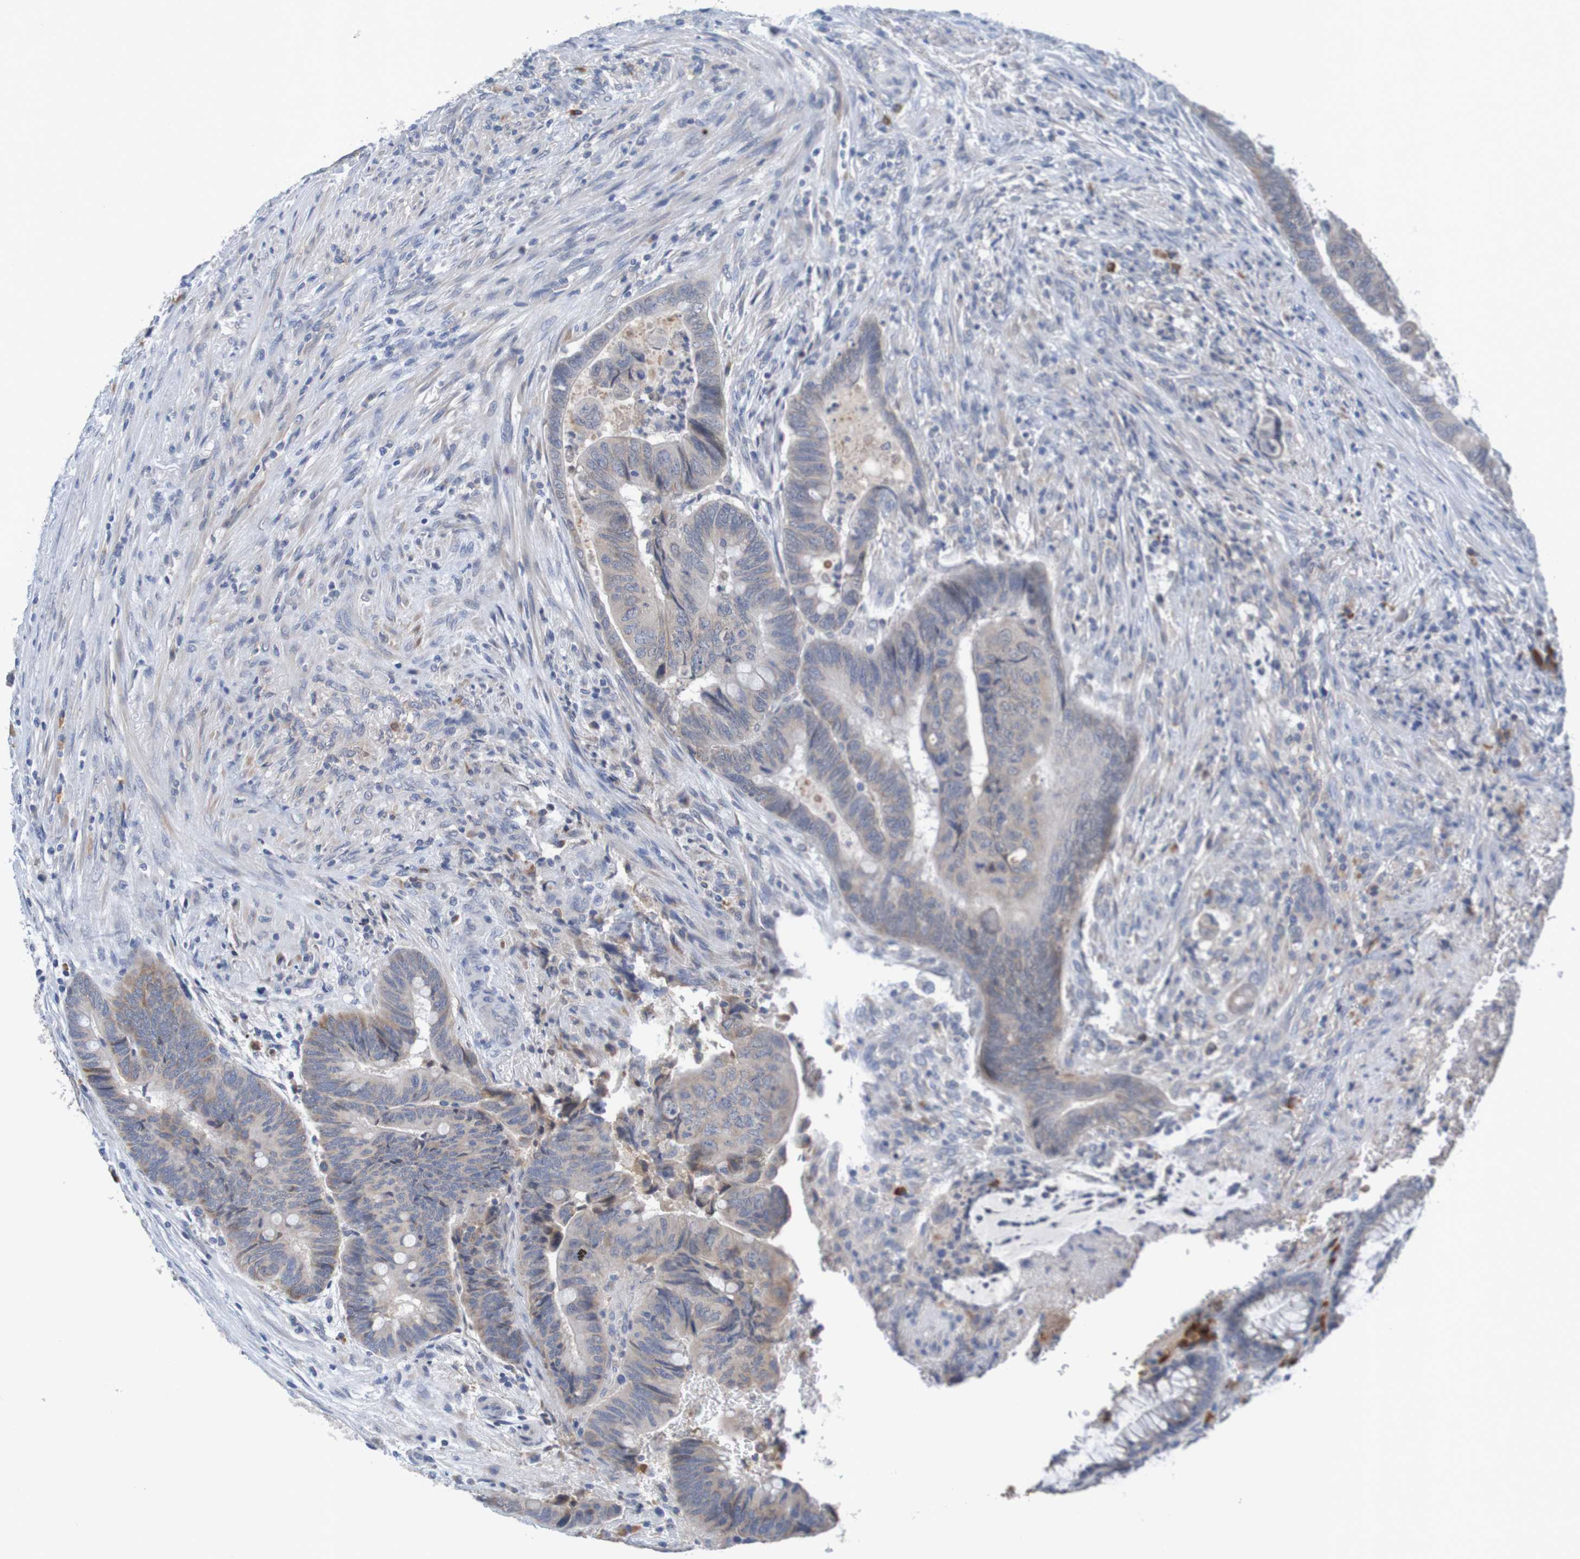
{"staining": {"intensity": "weak", "quantity": "25%-75%", "location": "cytoplasmic/membranous"}, "tissue": "colorectal cancer", "cell_type": "Tumor cells", "image_type": "cancer", "snomed": [{"axis": "morphology", "description": "Normal tissue, NOS"}, {"axis": "morphology", "description": "Adenocarcinoma, NOS"}, {"axis": "topography", "description": "Rectum"}, {"axis": "topography", "description": "Peripheral nerve tissue"}], "caption": "Weak cytoplasmic/membranous expression is present in approximately 25%-75% of tumor cells in colorectal cancer (adenocarcinoma).", "gene": "LTA", "patient": {"sex": "male", "age": 92}}